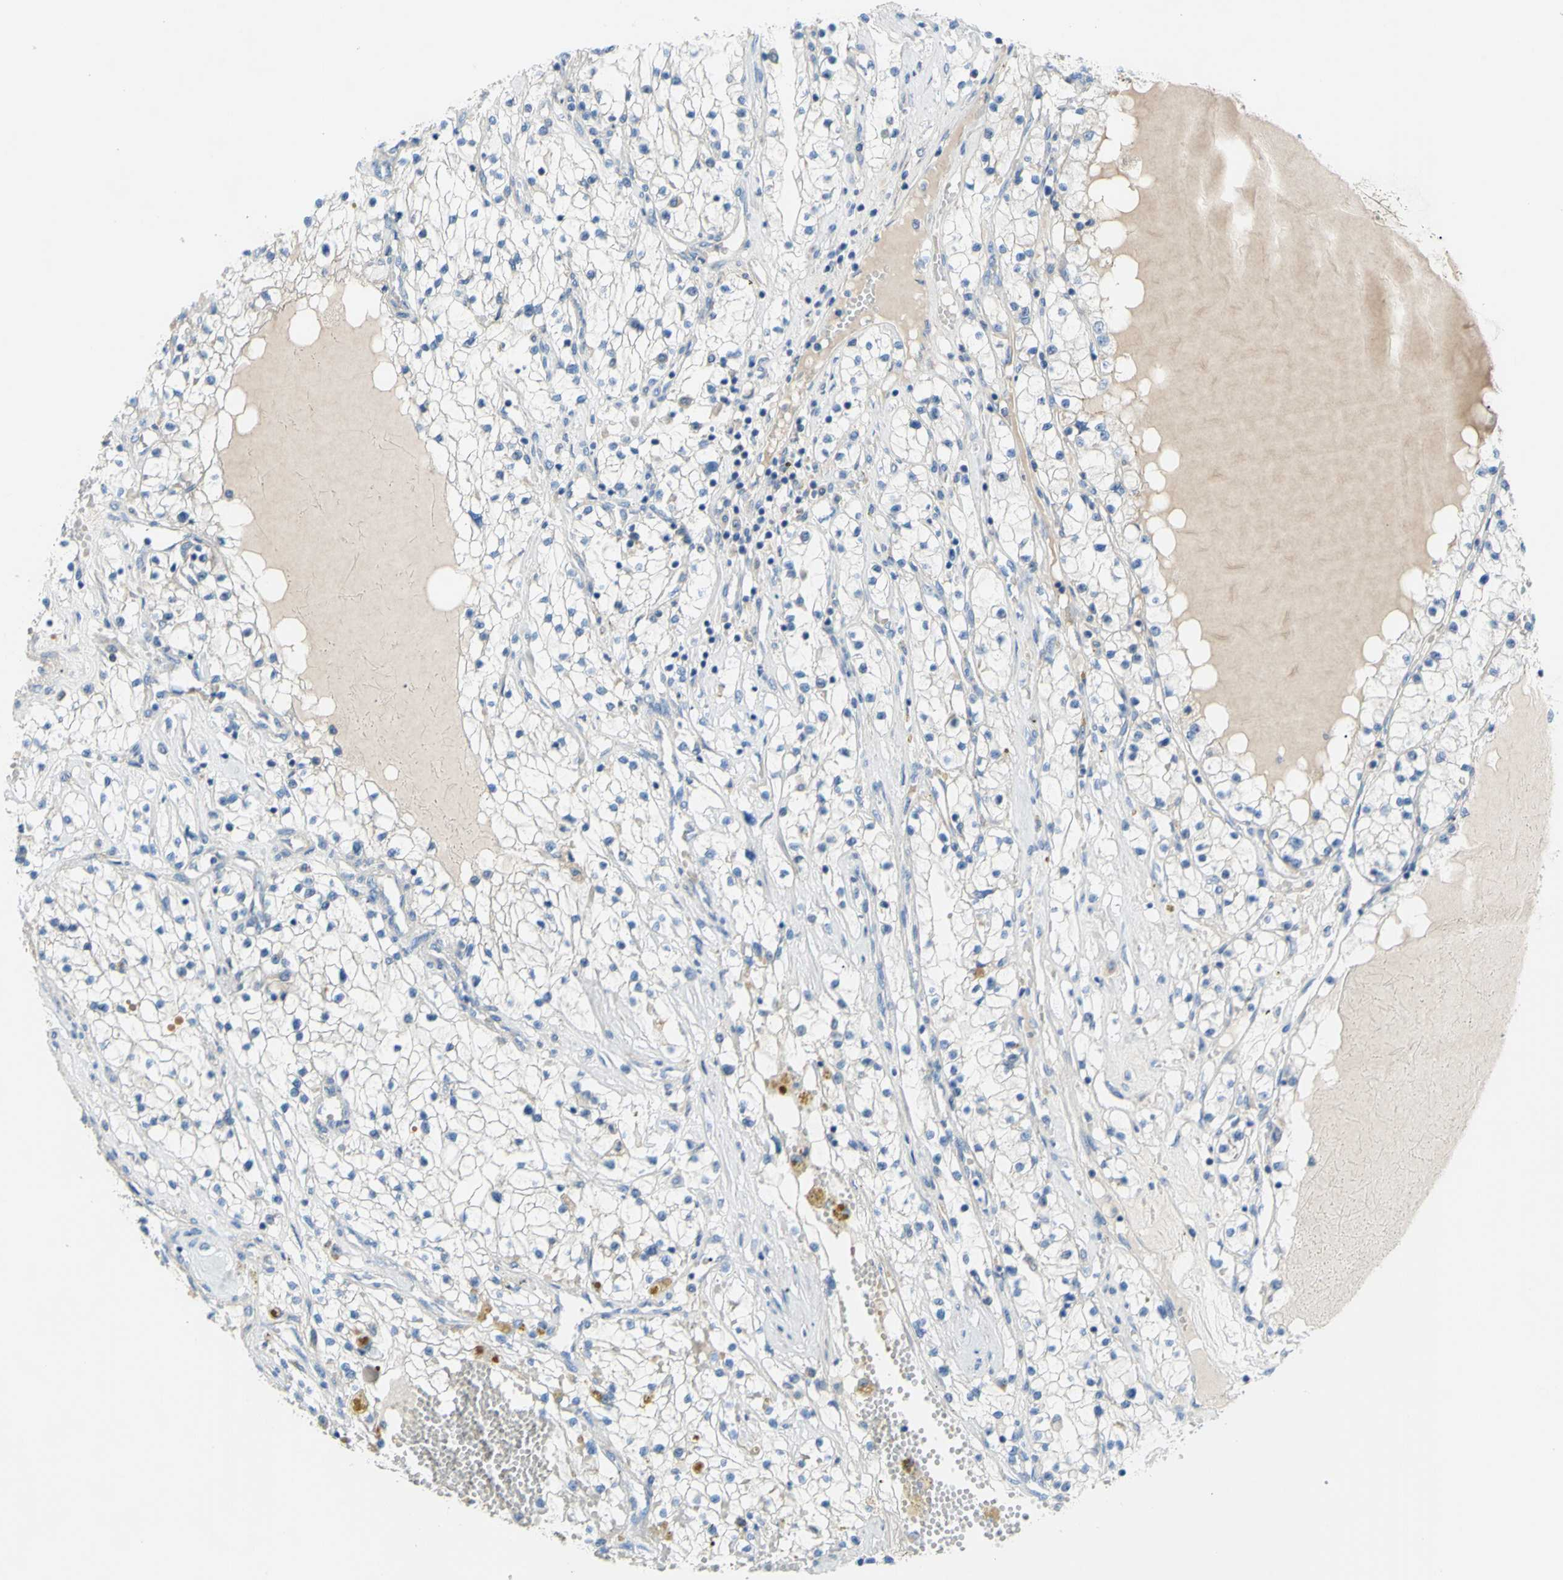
{"staining": {"intensity": "negative", "quantity": "none", "location": "none"}, "tissue": "renal cancer", "cell_type": "Tumor cells", "image_type": "cancer", "snomed": [{"axis": "morphology", "description": "Adenocarcinoma, NOS"}, {"axis": "topography", "description": "Kidney"}], "caption": "The immunohistochemistry histopathology image has no significant staining in tumor cells of renal cancer tissue.", "gene": "TMEM59L", "patient": {"sex": "male", "age": 68}}